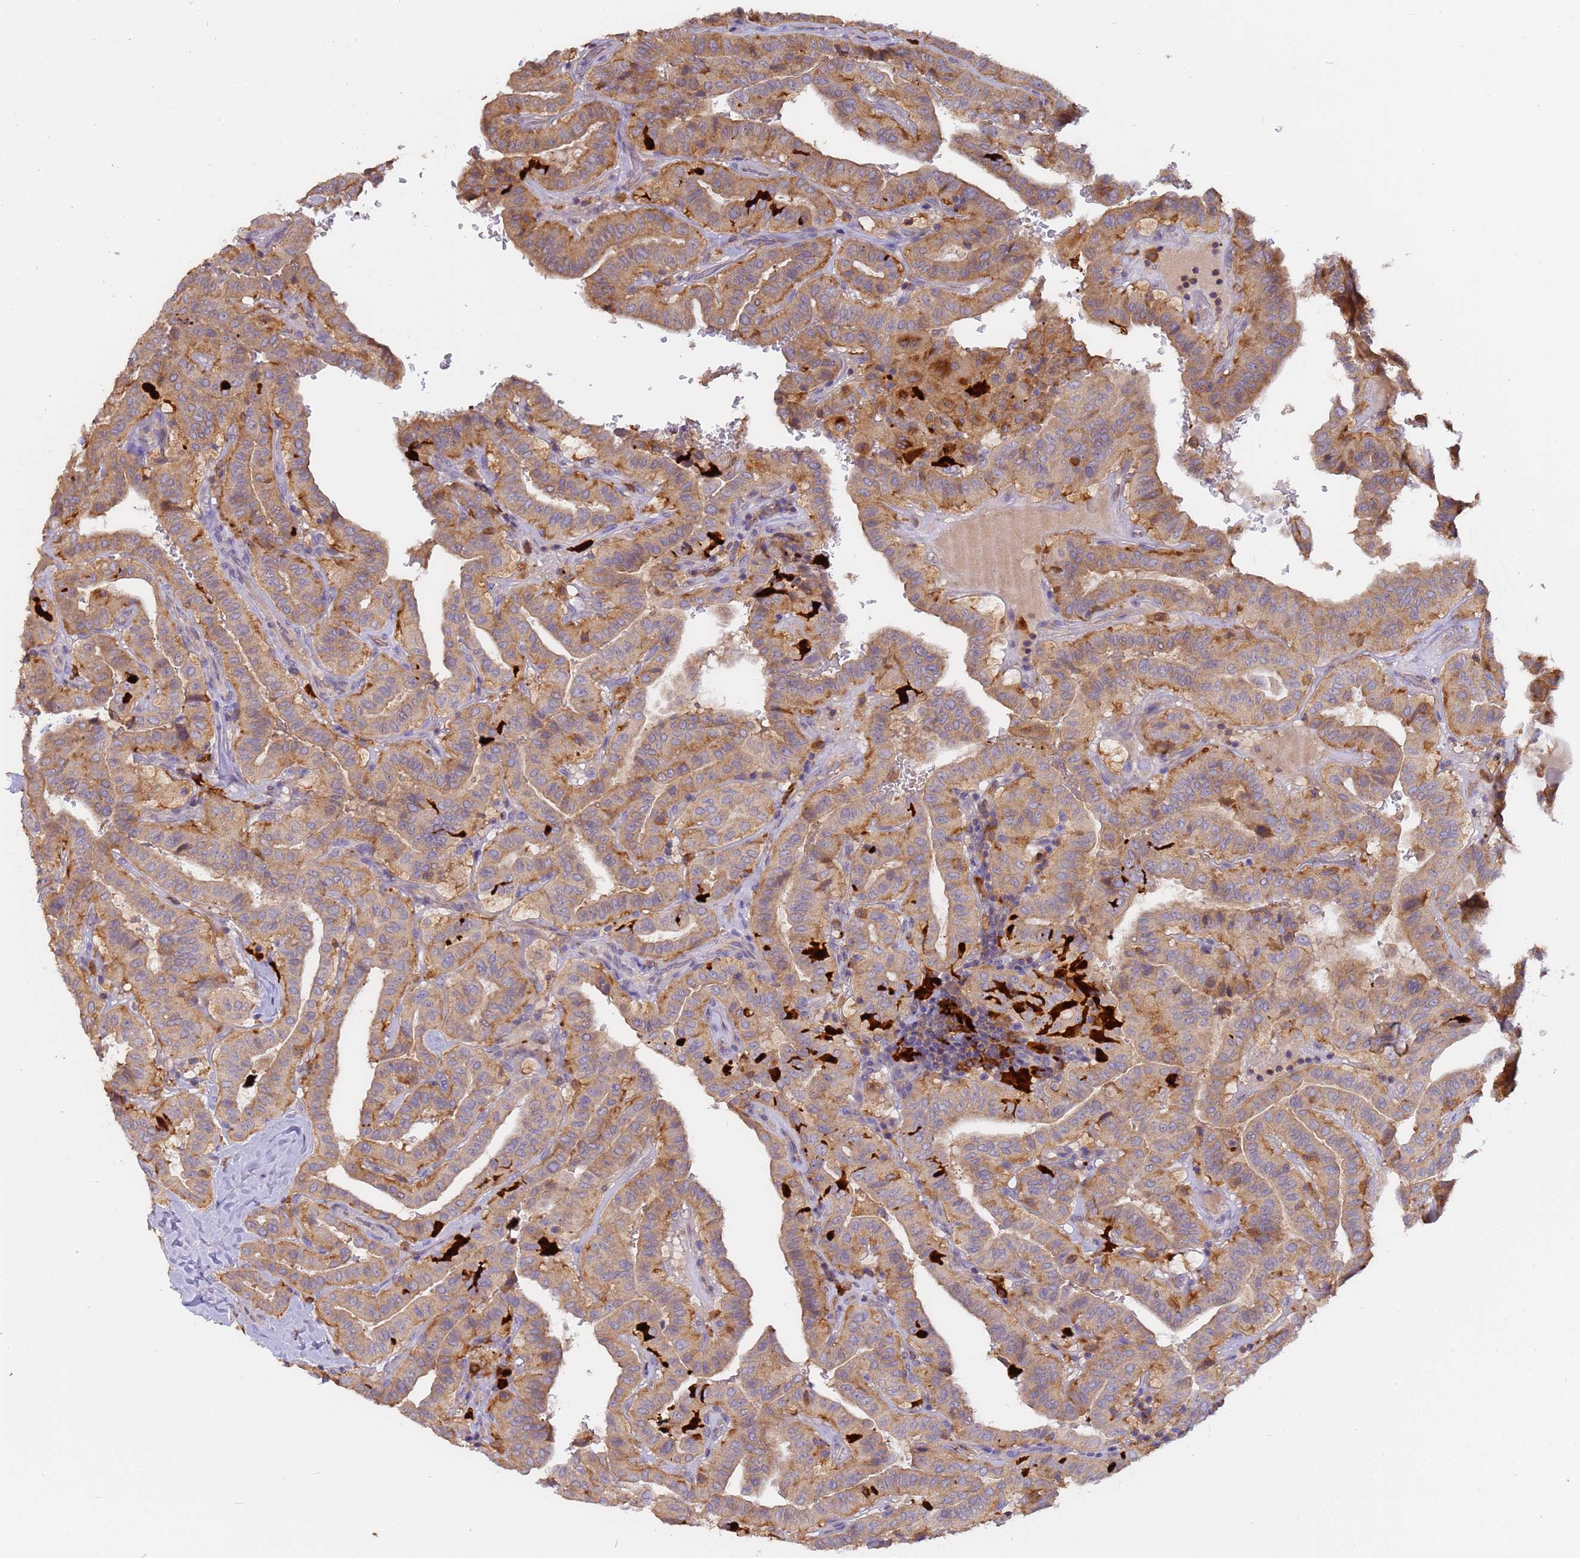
{"staining": {"intensity": "moderate", "quantity": "25%-75%", "location": "cytoplasmic/membranous"}, "tissue": "thyroid cancer", "cell_type": "Tumor cells", "image_type": "cancer", "snomed": [{"axis": "morphology", "description": "Papillary adenocarcinoma, NOS"}, {"axis": "topography", "description": "Thyroid gland"}], "caption": "This is a photomicrograph of immunohistochemistry (IHC) staining of thyroid cancer, which shows moderate staining in the cytoplasmic/membranous of tumor cells.", "gene": "M6PR", "patient": {"sex": "male", "age": 77}}